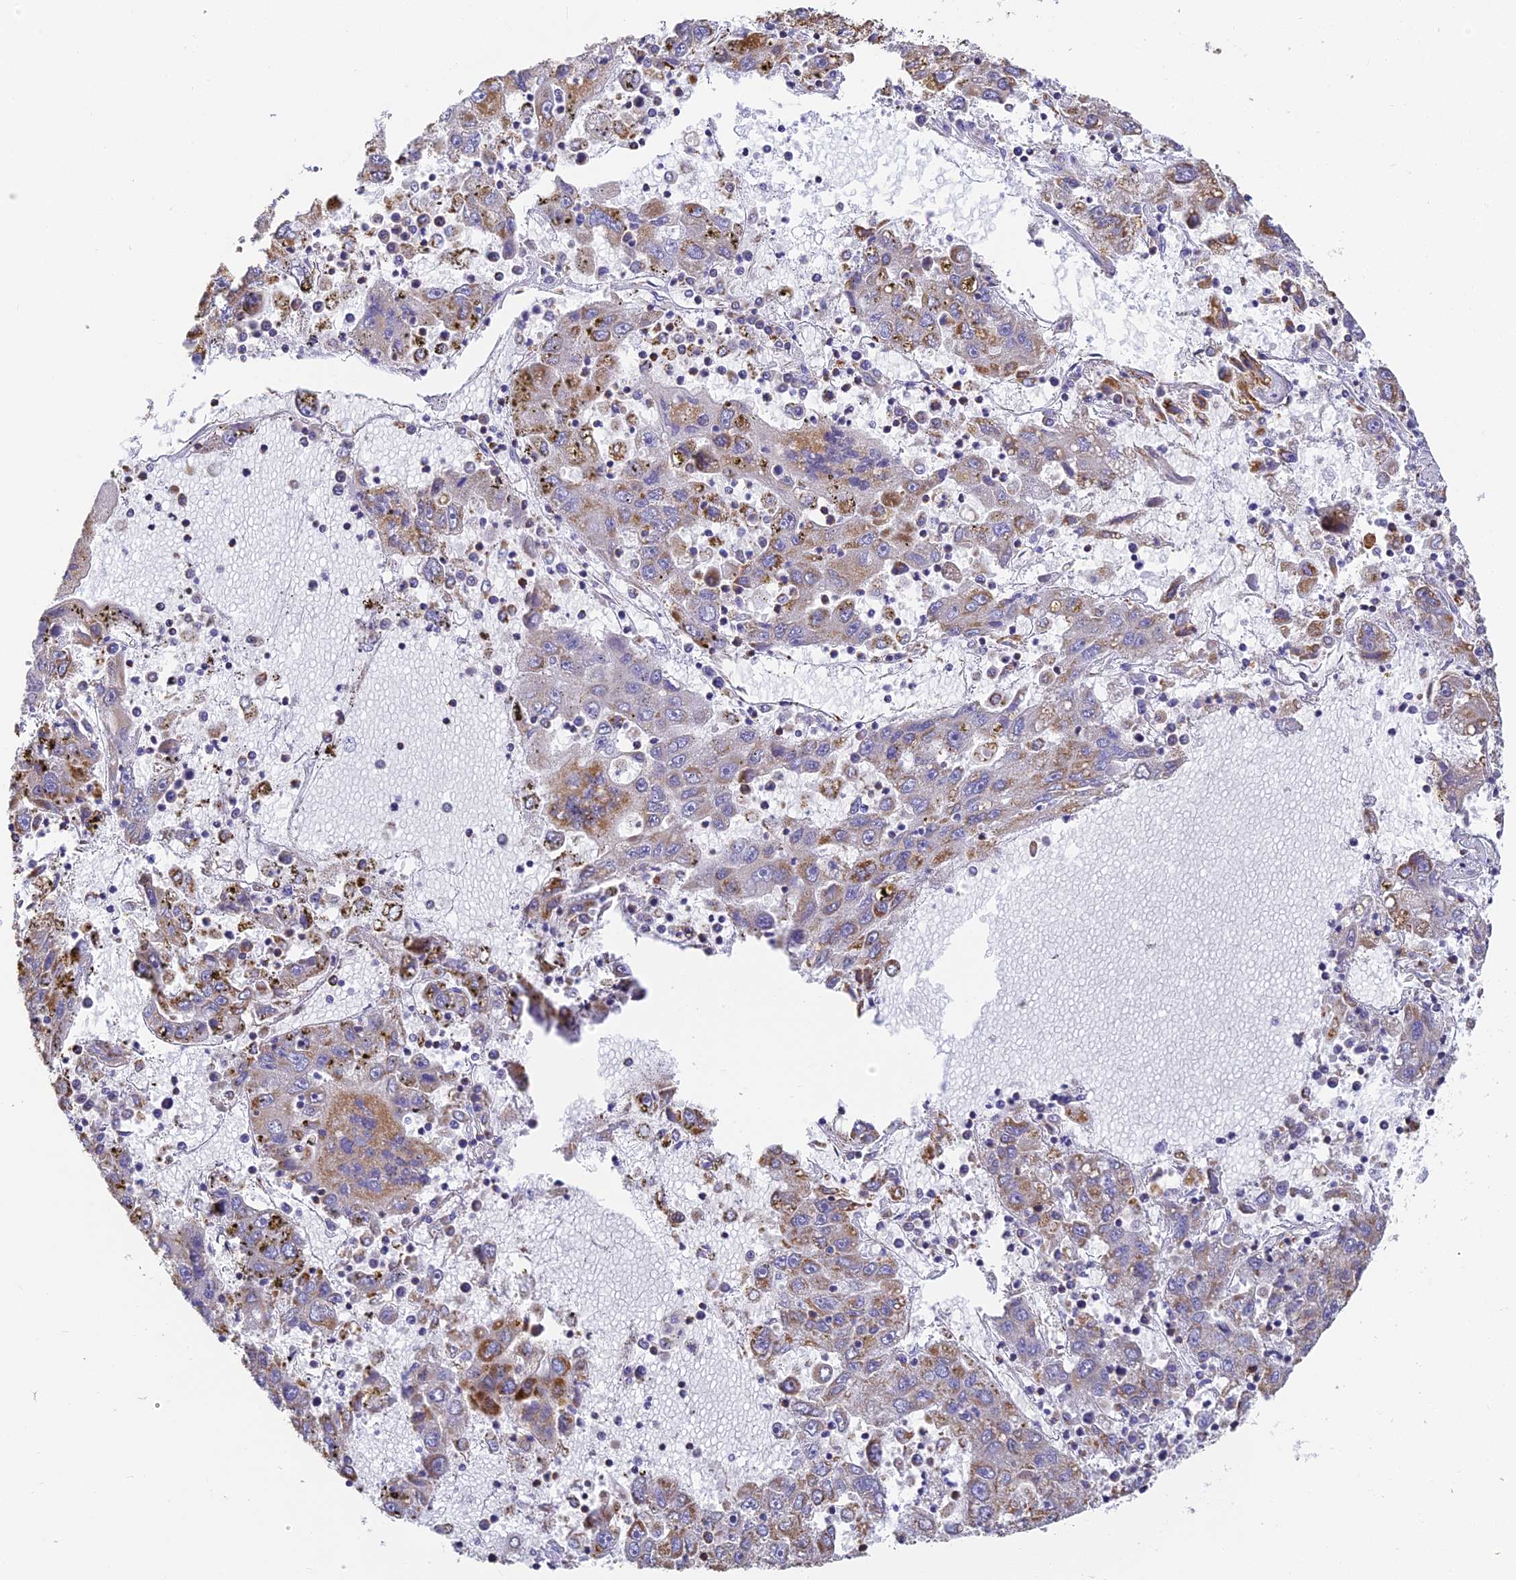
{"staining": {"intensity": "strong", "quantity": "25%-75%", "location": "cytoplasmic/membranous"}, "tissue": "liver cancer", "cell_type": "Tumor cells", "image_type": "cancer", "snomed": [{"axis": "morphology", "description": "Carcinoma, Hepatocellular, NOS"}, {"axis": "topography", "description": "Liver"}], "caption": "This is a photomicrograph of immunohistochemistry (IHC) staining of liver hepatocellular carcinoma, which shows strong positivity in the cytoplasmic/membranous of tumor cells.", "gene": "COX6C", "patient": {"sex": "male", "age": 49}}